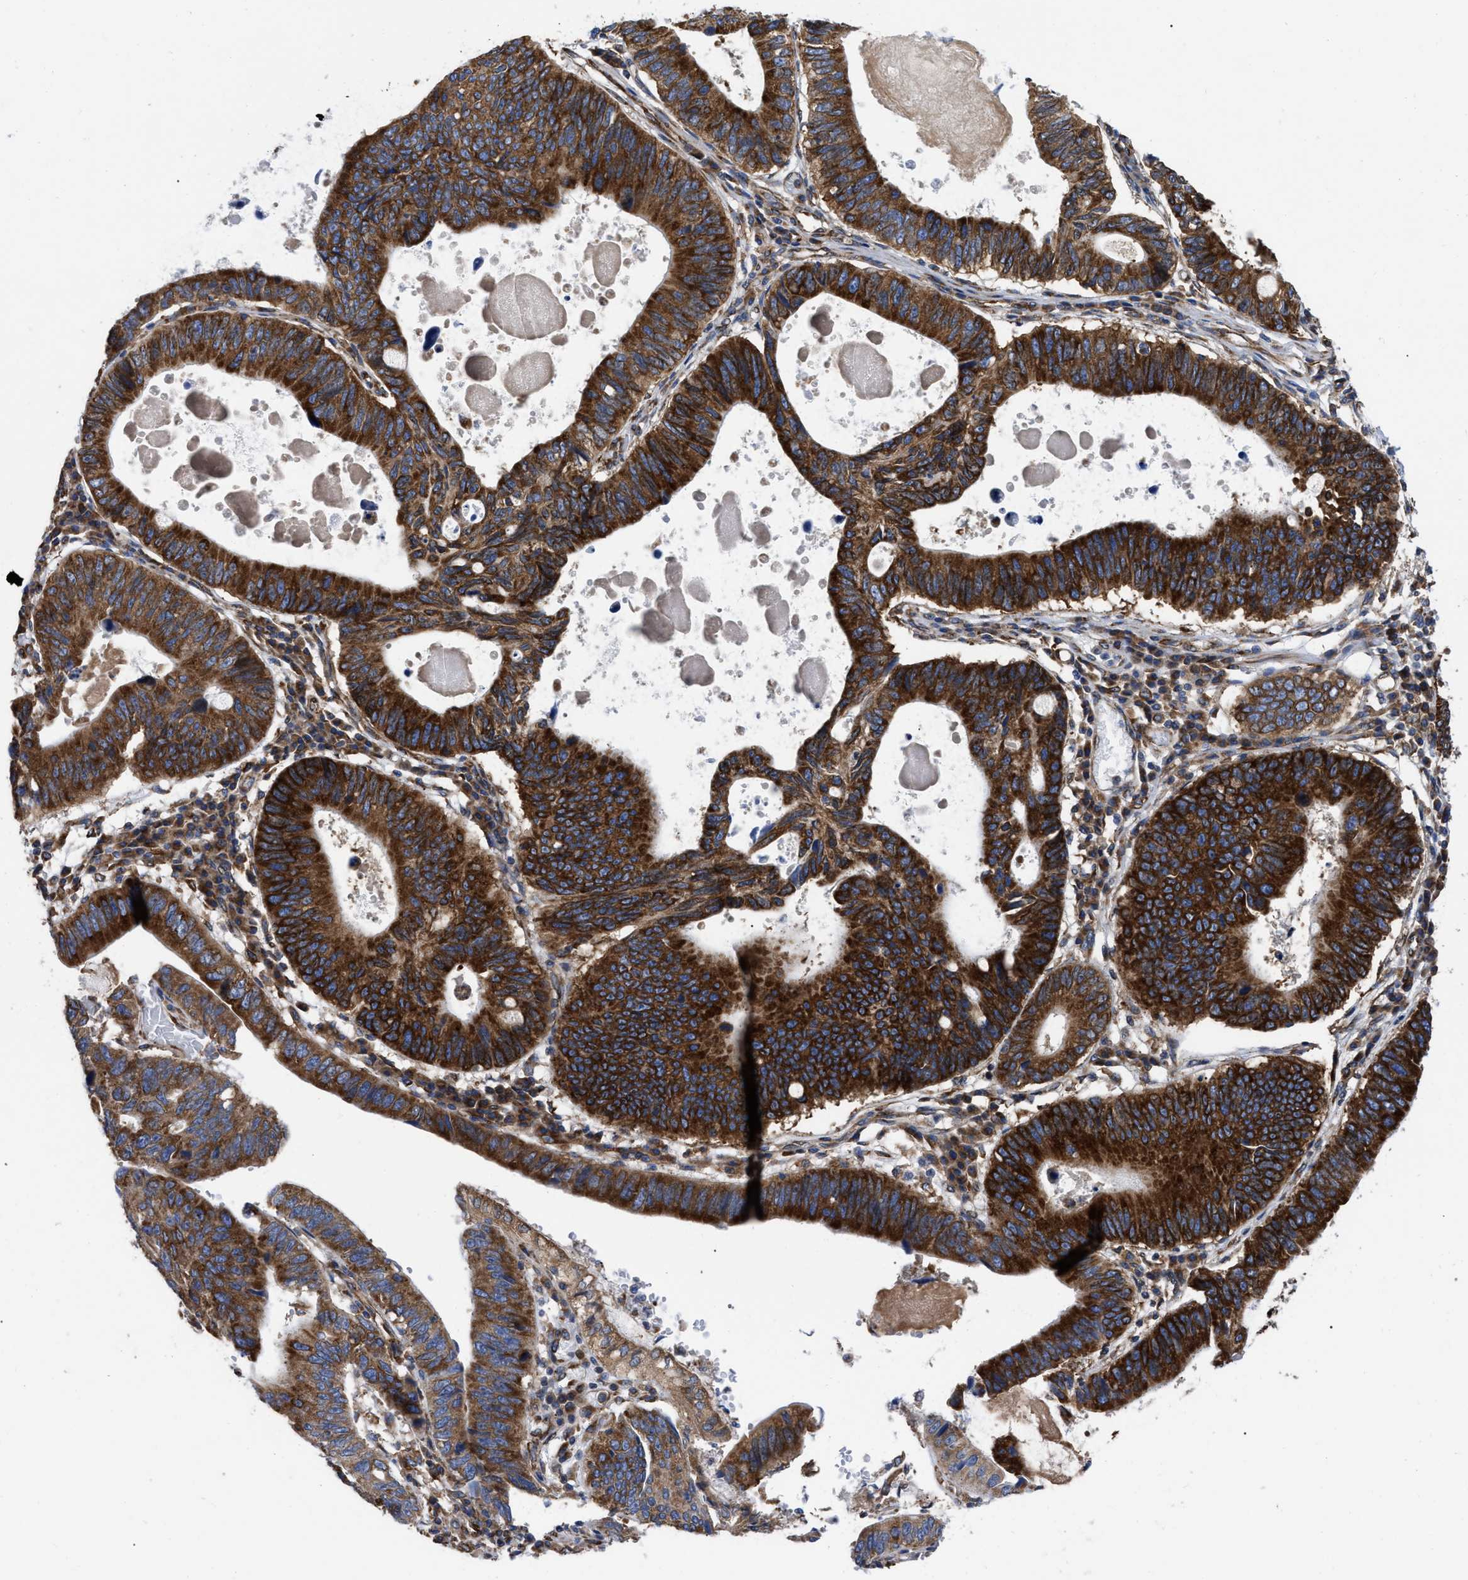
{"staining": {"intensity": "strong", "quantity": ">75%", "location": "cytoplasmic/membranous"}, "tissue": "stomach cancer", "cell_type": "Tumor cells", "image_type": "cancer", "snomed": [{"axis": "morphology", "description": "Adenocarcinoma, NOS"}, {"axis": "topography", "description": "Stomach"}], "caption": "A high-resolution micrograph shows immunohistochemistry staining of stomach cancer, which displays strong cytoplasmic/membranous staining in approximately >75% of tumor cells.", "gene": "FAM120A", "patient": {"sex": "male", "age": 59}}